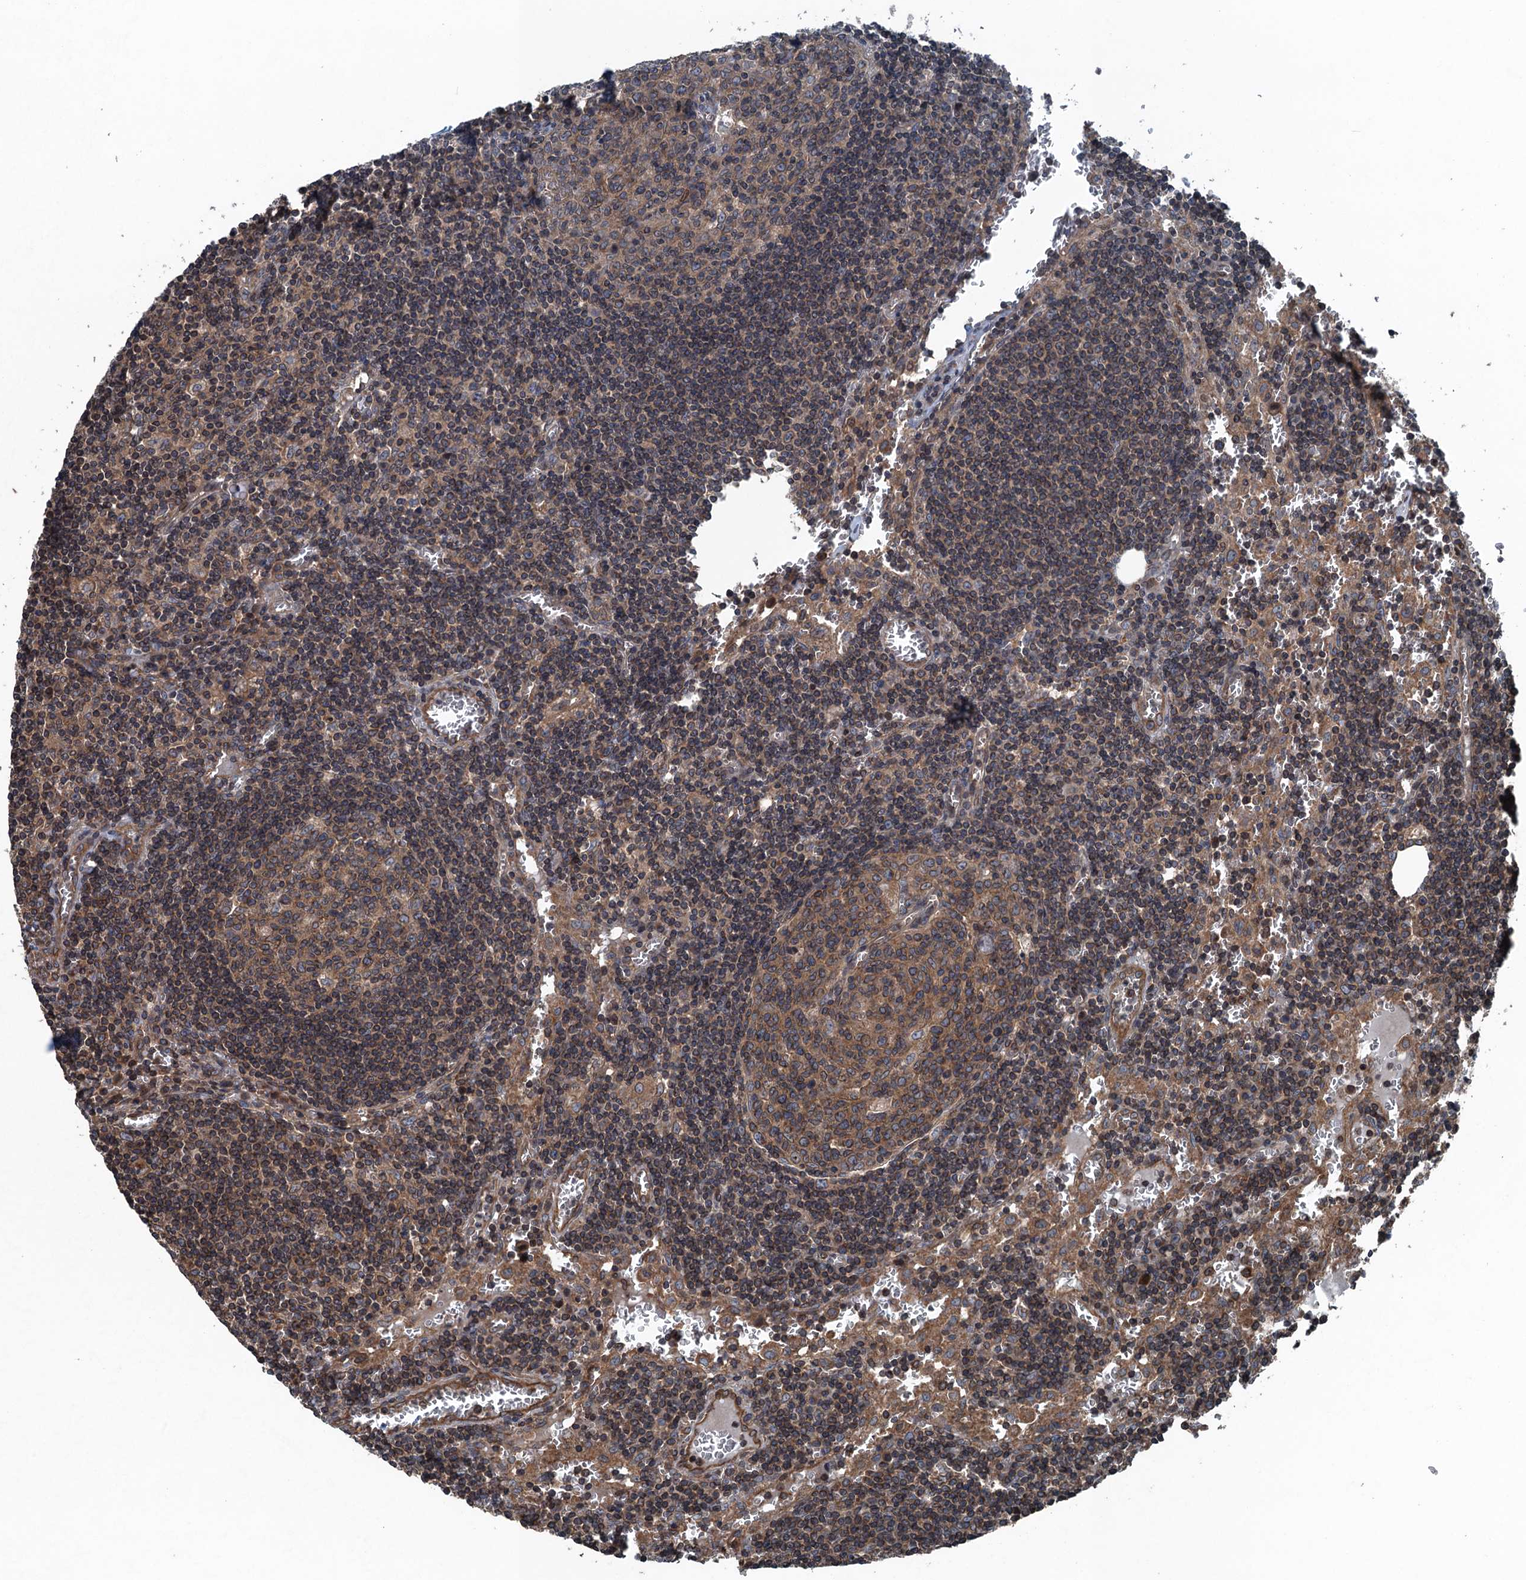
{"staining": {"intensity": "moderate", "quantity": "<25%", "location": "cytoplasmic/membranous"}, "tissue": "lymph node", "cell_type": "Germinal center cells", "image_type": "normal", "snomed": [{"axis": "morphology", "description": "Normal tissue, NOS"}, {"axis": "topography", "description": "Lymph node"}], "caption": "IHC image of normal human lymph node stained for a protein (brown), which displays low levels of moderate cytoplasmic/membranous staining in about <25% of germinal center cells.", "gene": "TRAPPC8", "patient": {"sex": "female", "age": 73}}